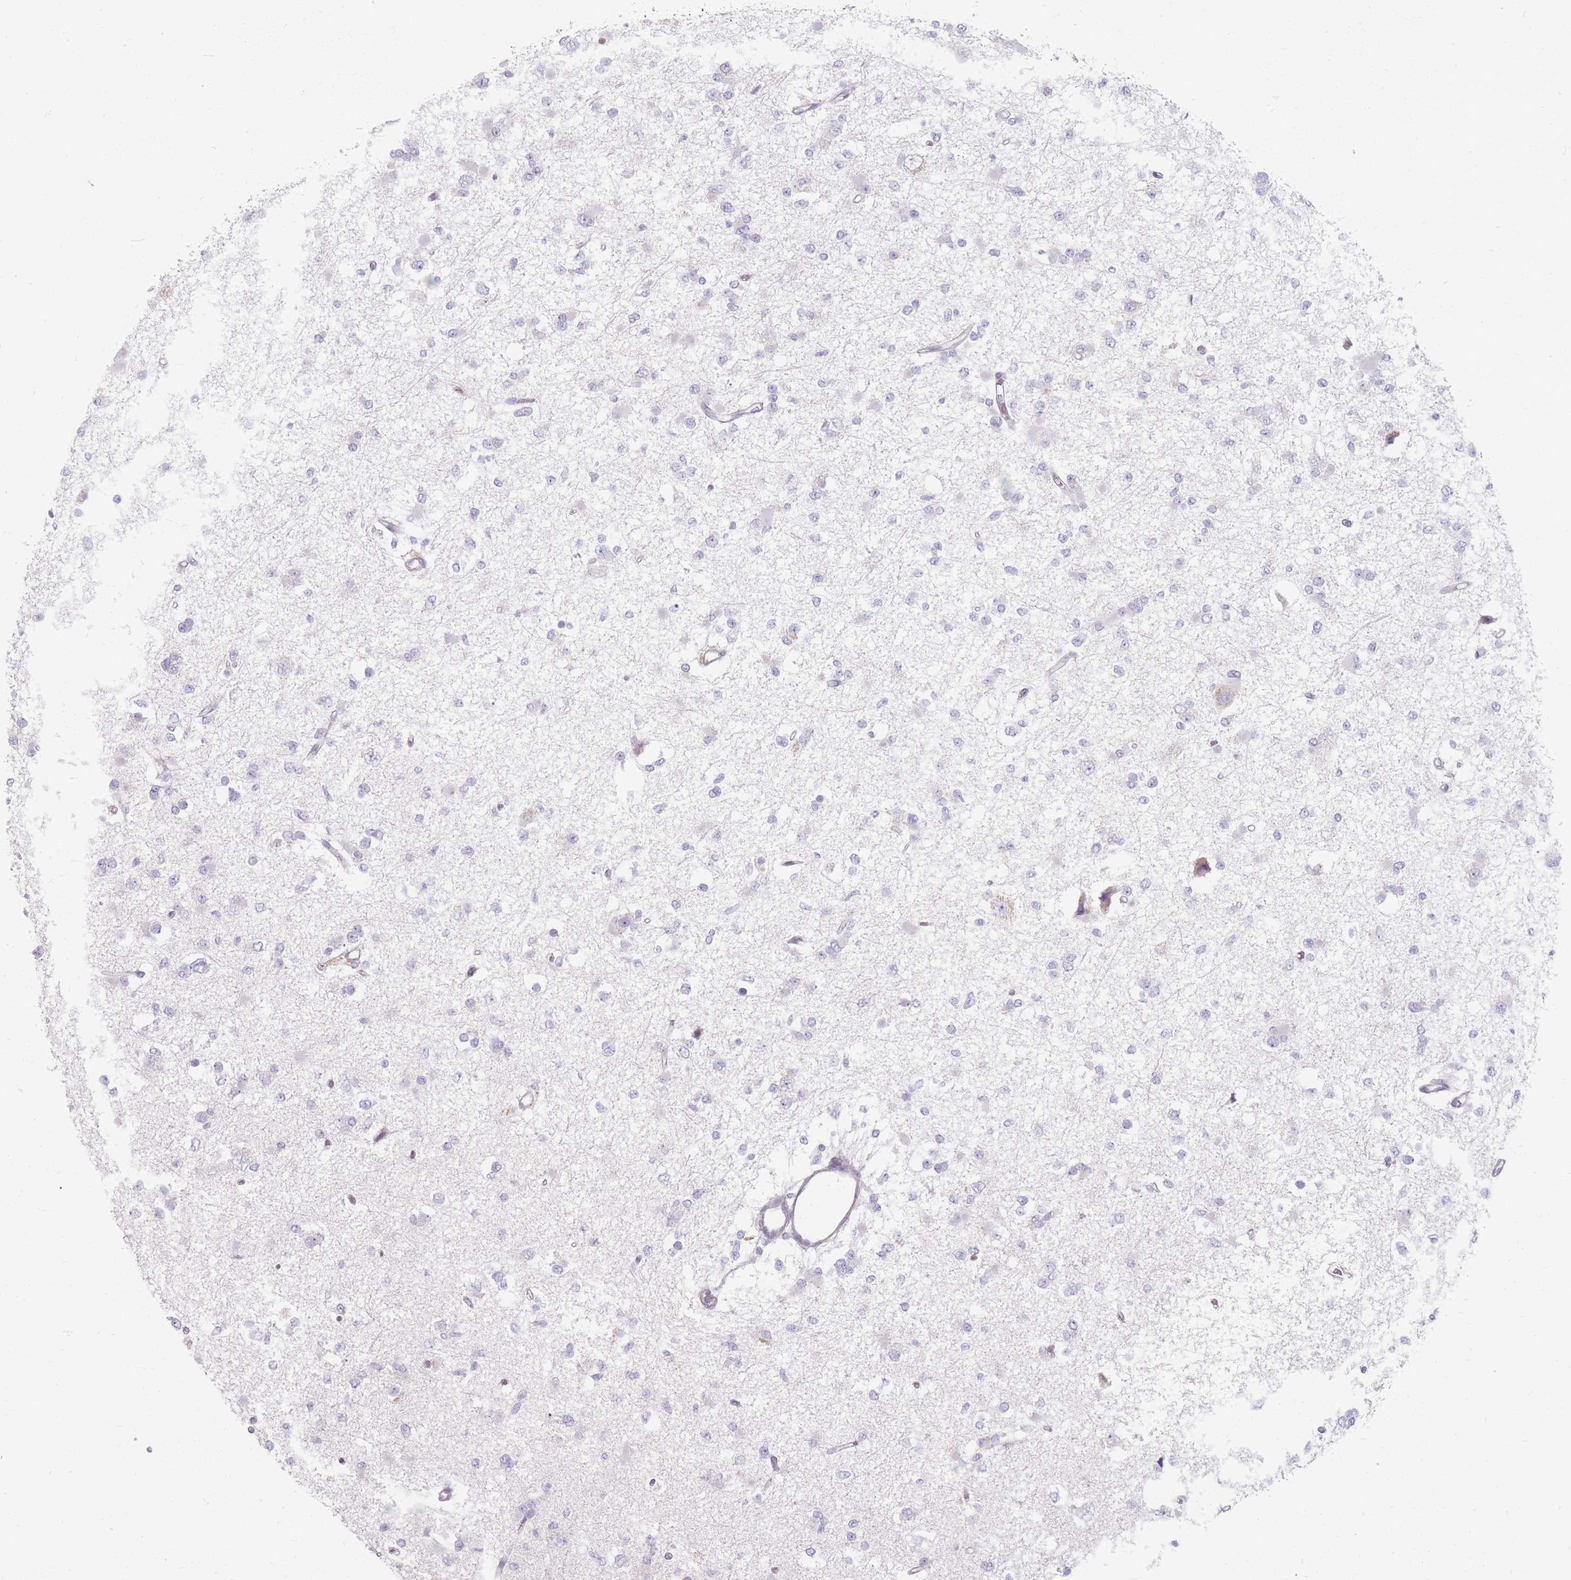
{"staining": {"intensity": "negative", "quantity": "none", "location": "none"}, "tissue": "glioma", "cell_type": "Tumor cells", "image_type": "cancer", "snomed": [{"axis": "morphology", "description": "Glioma, malignant, Low grade"}, {"axis": "topography", "description": "Brain"}], "caption": "This histopathology image is of glioma stained with immunohistochemistry to label a protein in brown with the nuclei are counter-stained blue. There is no positivity in tumor cells. (DAB IHC, high magnification).", "gene": "CHCHD7", "patient": {"sex": "female", "age": 22}}